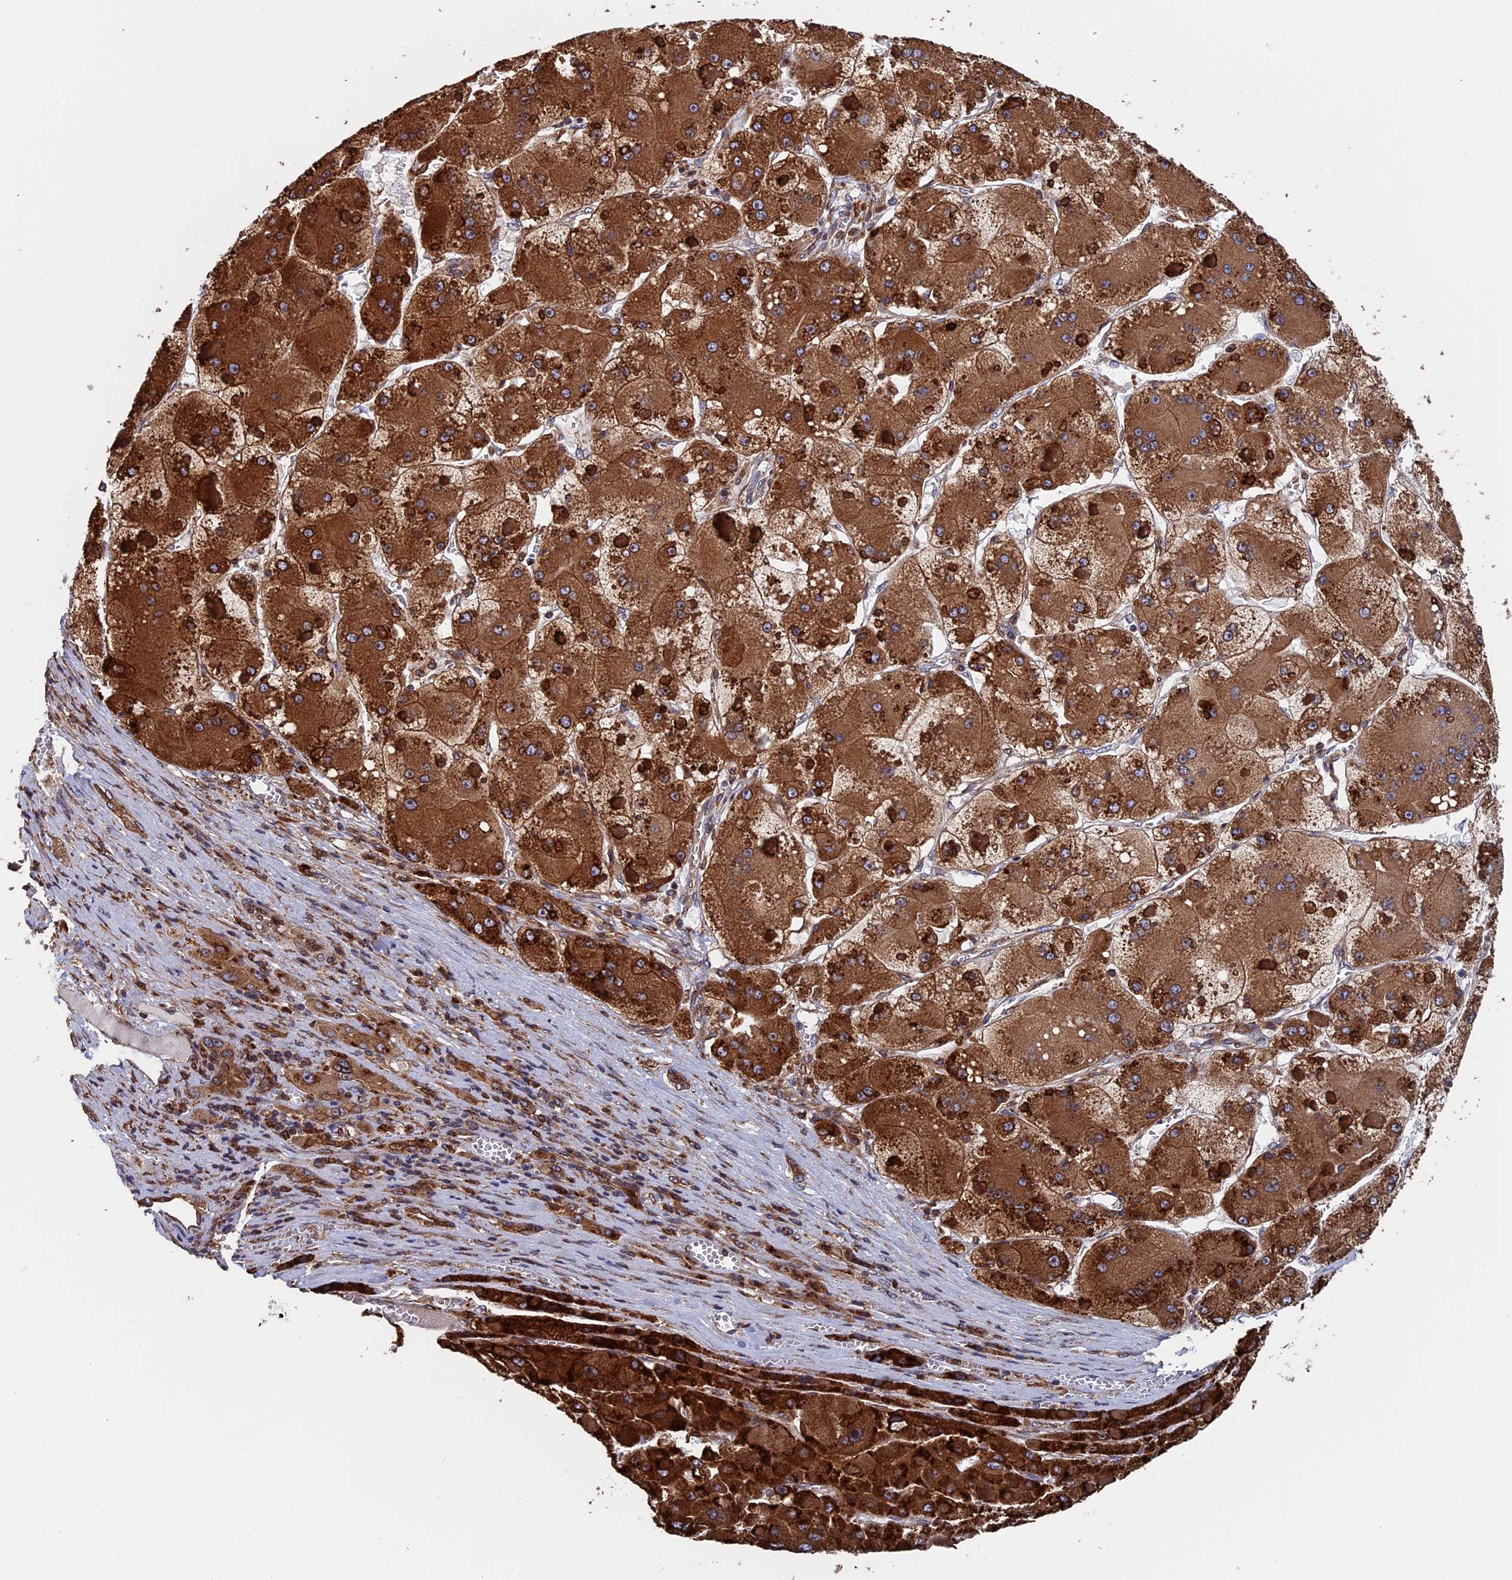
{"staining": {"intensity": "strong", "quantity": ">75%", "location": "cytoplasmic/membranous"}, "tissue": "liver cancer", "cell_type": "Tumor cells", "image_type": "cancer", "snomed": [{"axis": "morphology", "description": "Carcinoma, Hepatocellular, NOS"}, {"axis": "topography", "description": "Liver"}], "caption": "Liver hepatocellular carcinoma stained with a protein marker shows strong staining in tumor cells.", "gene": "RPUSD1", "patient": {"sex": "female", "age": 73}}